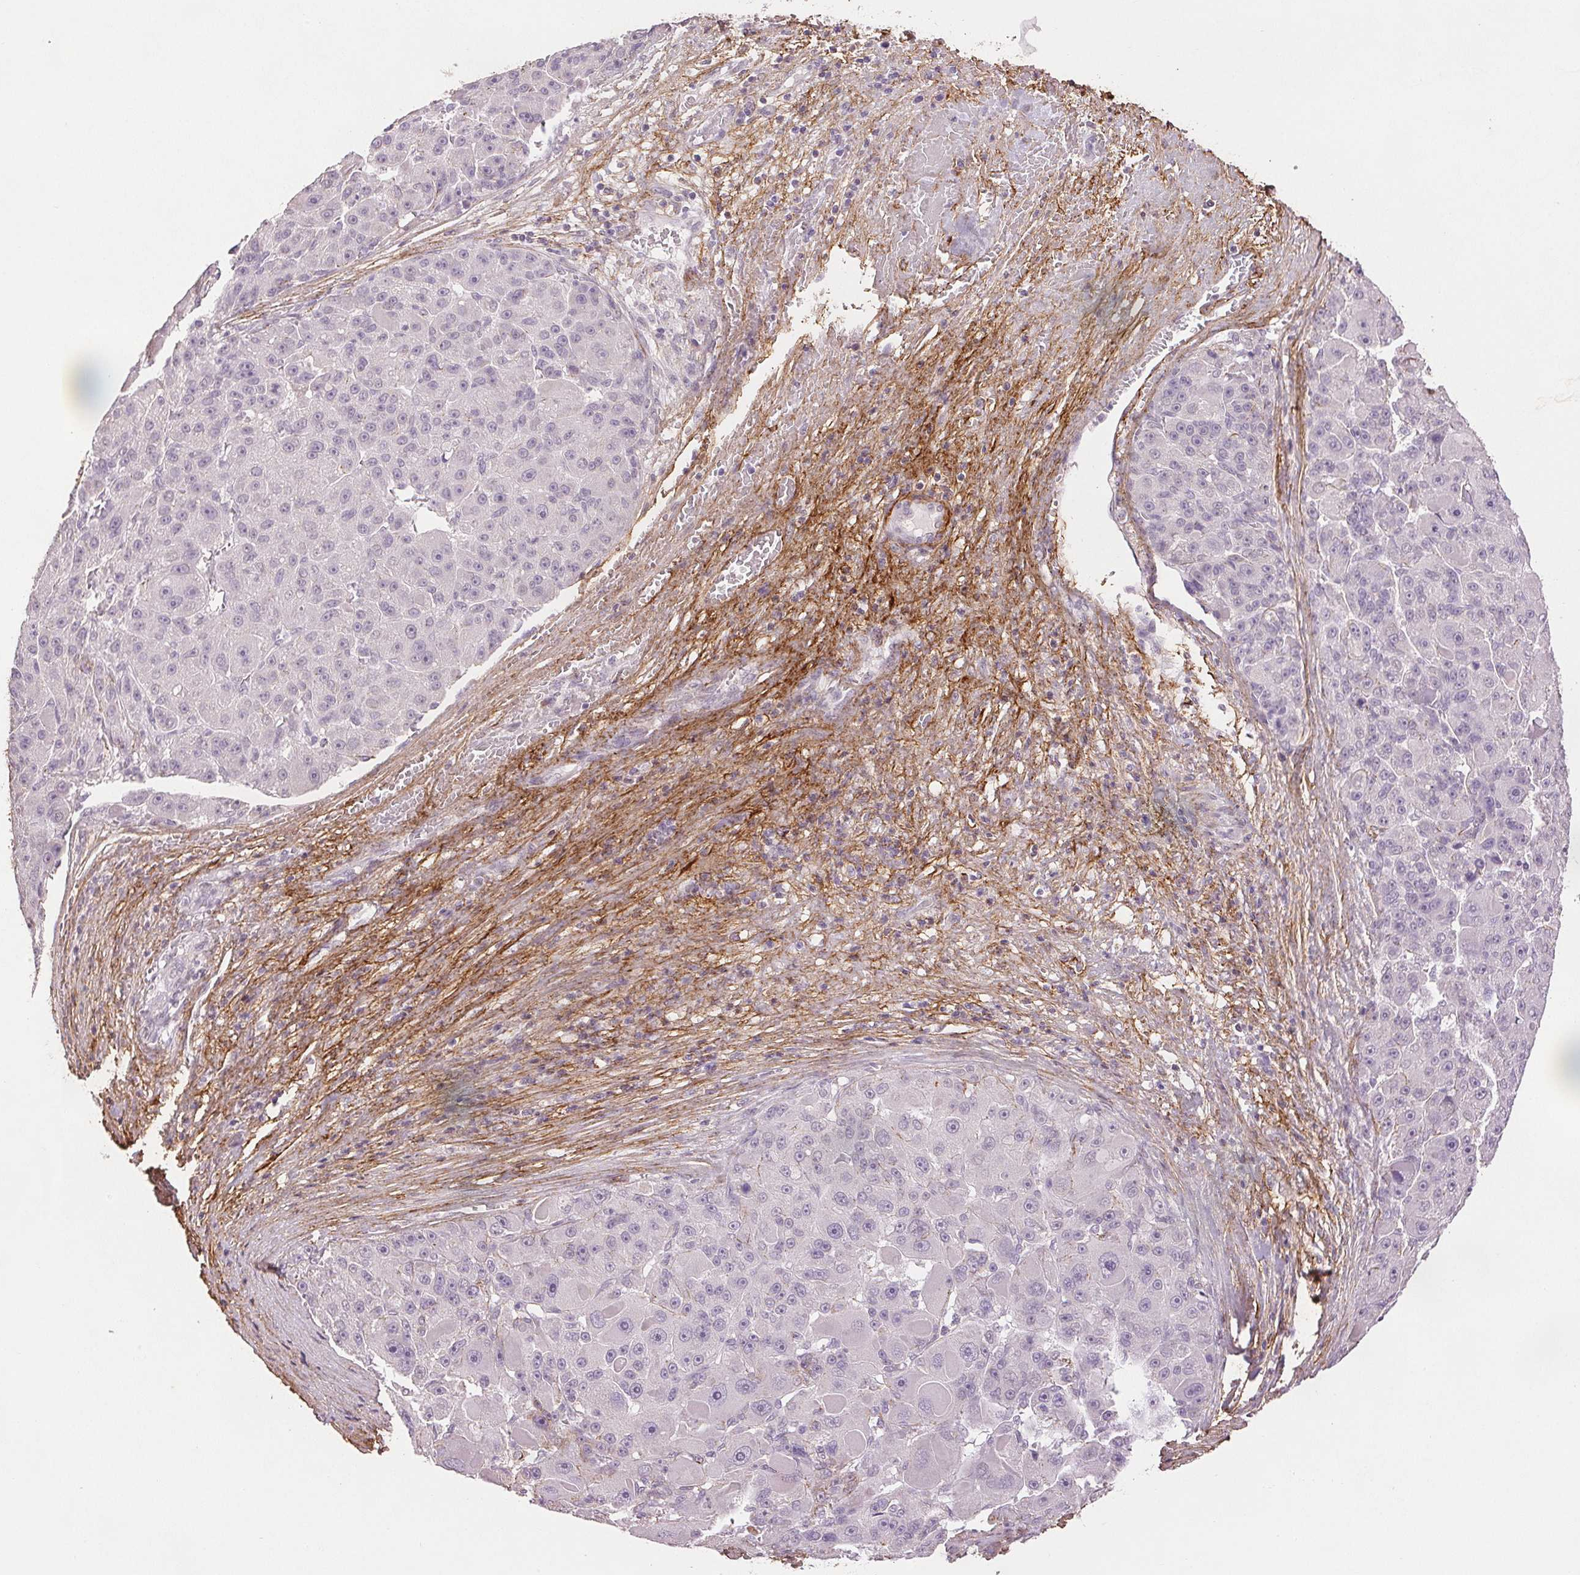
{"staining": {"intensity": "negative", "quantity": "none", "location": "none"}, "tissue": "liver cancer", "cell_type": "Tumor cells", "image_type": "cancer", "snomed": [{"axis": "morphology", "description": "Carcinoma, Hepatocellular, NOS"}, {"axis": "topography", "description": "Liver"}], "caption": "Tumor cells show no significant staining in liver cancer.", "gene": "FBN1", "patient": {"sex": "male", "age": 76}}